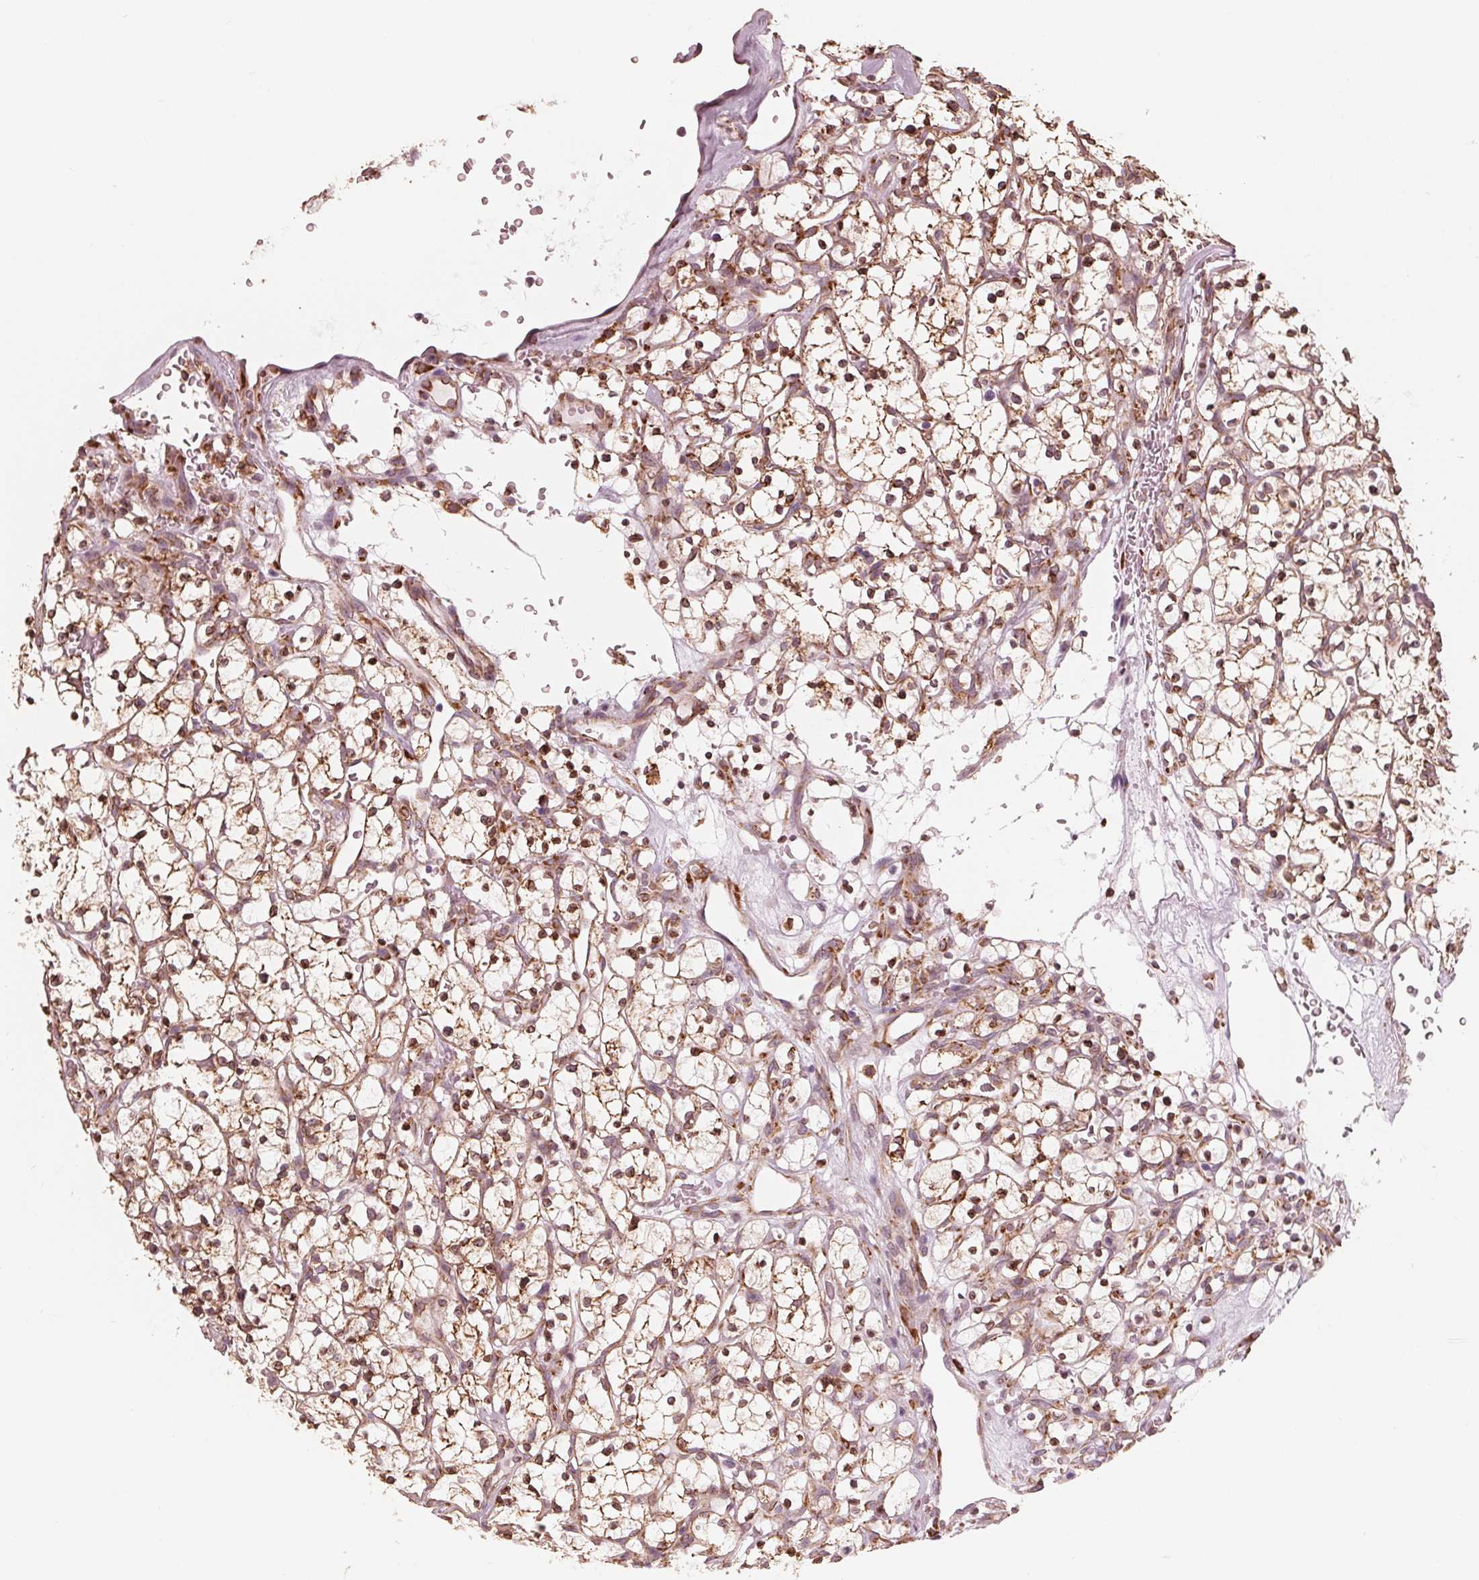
{"staining": {"intensity": "moderate", "quantity": ">75%", "location": "cytoplasmic/membranous,nuclear"}, "tissue": "renal cancer", "cell_type": "Tumor cells", "image_type": "cancer", "snomed": [{"axis": "morphology", "description": "Adenocarcinoma, NOS"}, {"axis": "topography", "description": "Kidney"}], "caption": "High-power microscopy captured an IHC histopathology image of adenocarcinoma (renal), revealing moderate cytoplasmic/membranous and nuclear positivity in approximately >75% of tumor cells.", "gene": "IKBIP", "patient": {"sex": "female", "age": 64}}